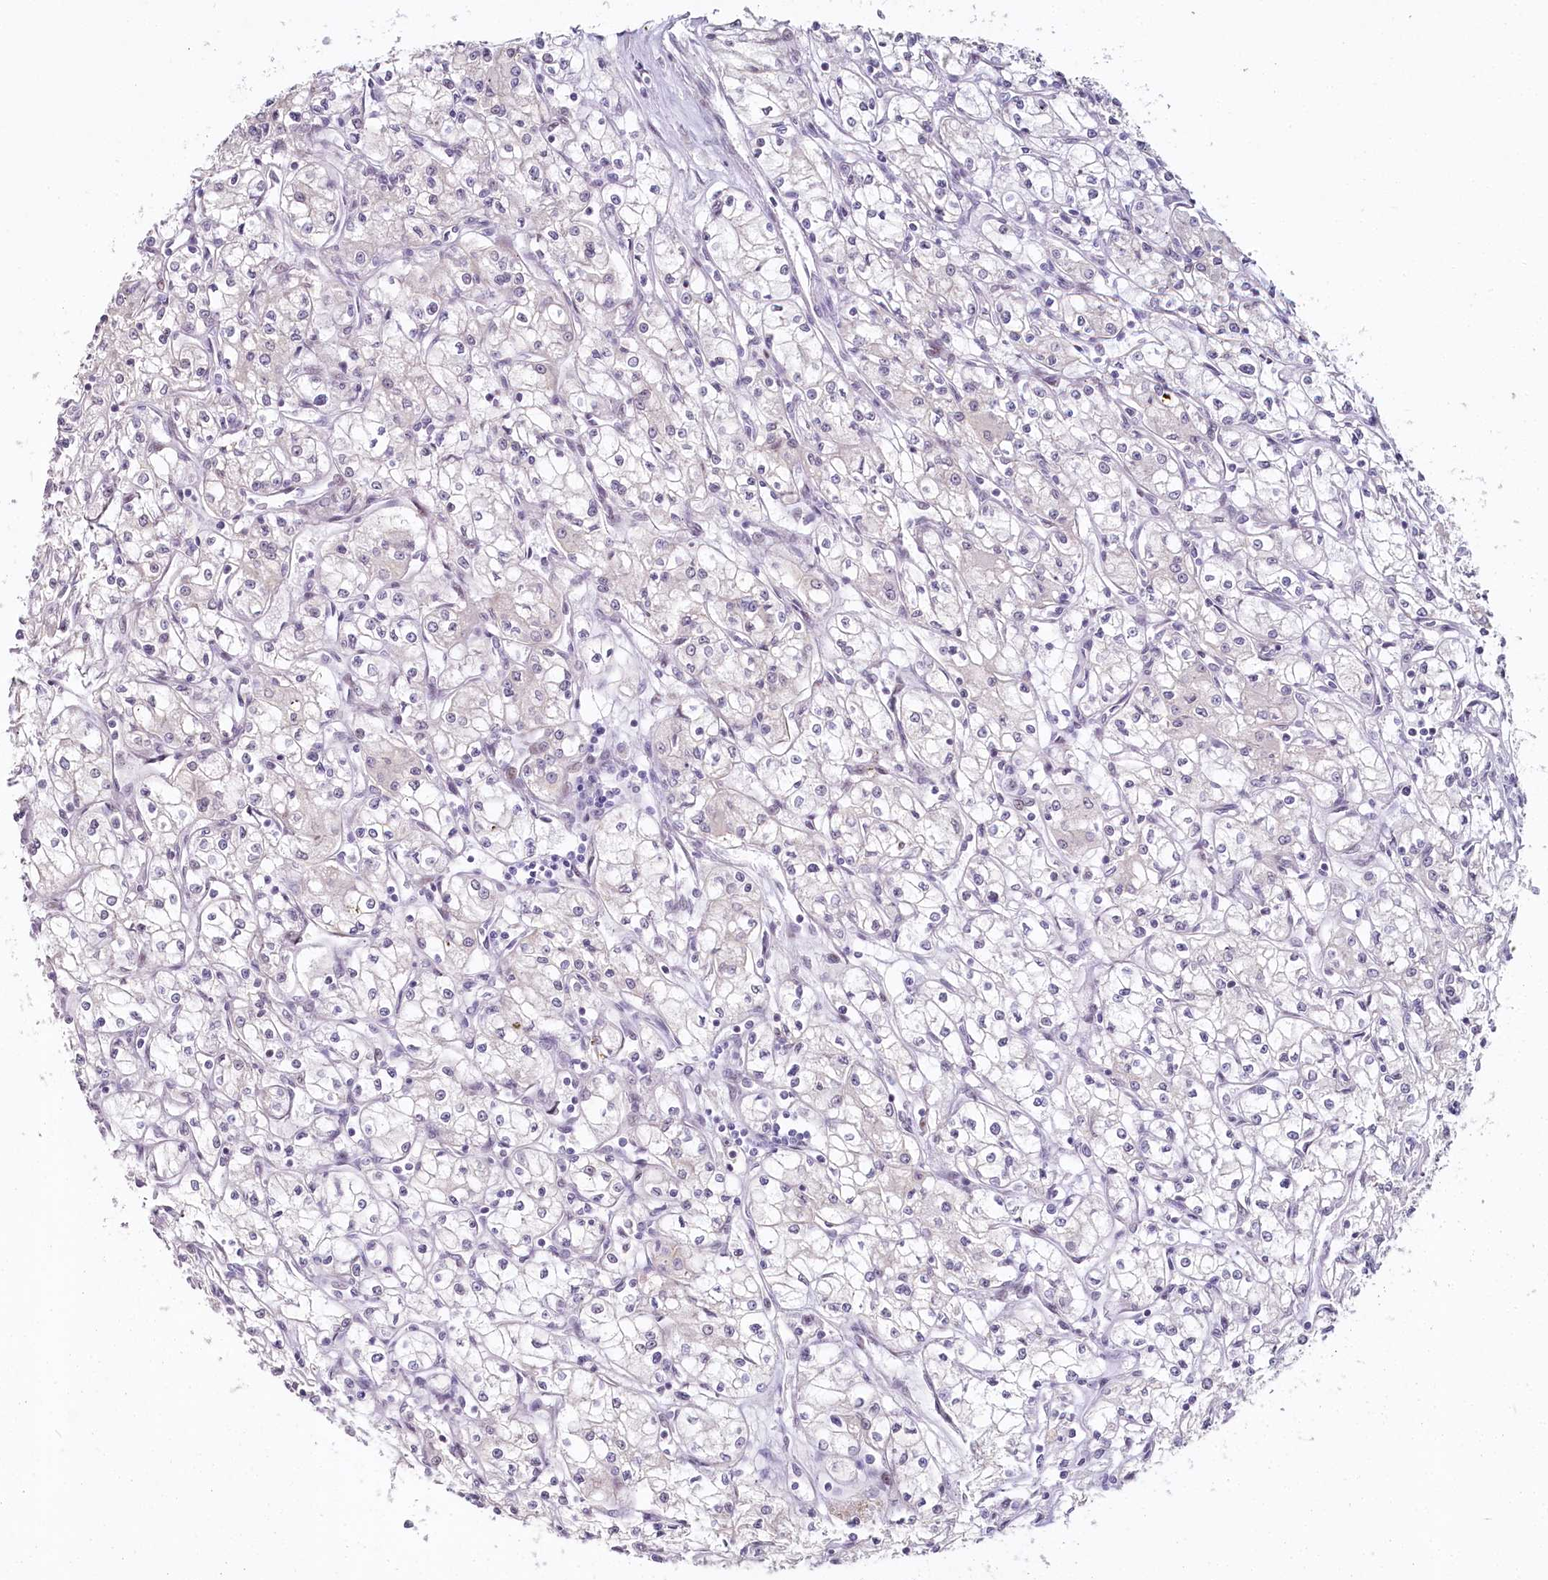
{"staining": {"intensity": "negative", "quantity": "none", "location": "none"}, "tissue": "renal cancer", "cell_type": "Tumor cells", "image_type": "cancer", "snomed": [{"axis": "morphology", "description": "Adenocarcinoma, NOS"}, {"axis": "topography", "description": "Kidney"}], "caption": "The immunohistochemistry (IHC) histopathology image has no significant staining in tumor cells of adenocarcinoma (renal) tissue.", "gene": "HPD", "patient": {"sex": "male", "age": 59}}